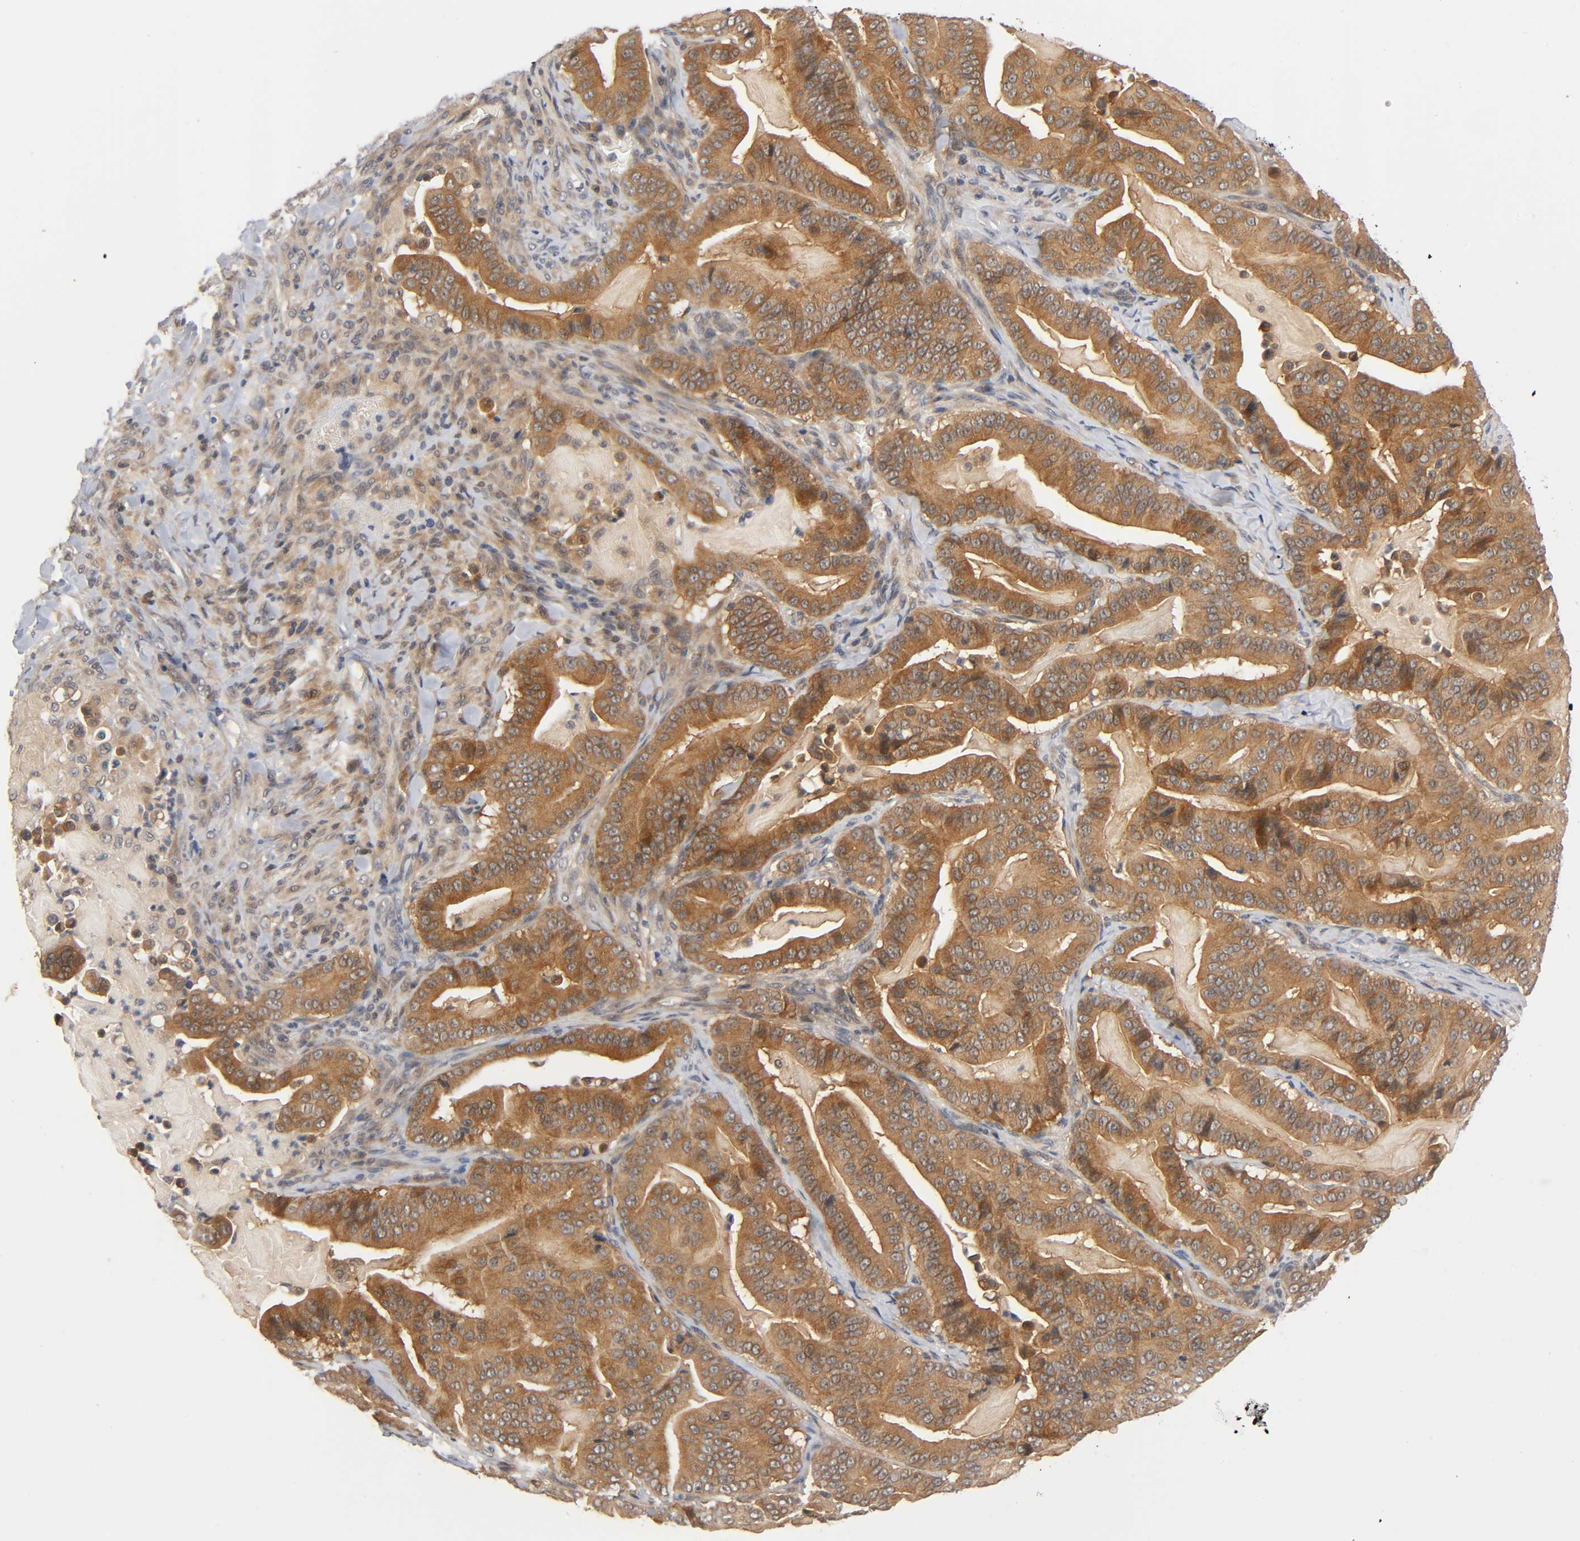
{"staining": {"intensity": "strong", "quantity": ">75%", "location": "cytoplasmic/membranous"}, "tissue": "pancreatic cancer", "cell_type": "Tumor cells", "image_type": "cancer", "snomed": [{"axis": "morphology", "description": "Adenocarcinoma, NOS"}, {"axis": "topography", "description": "Pancreas"}], "caption": "There is high levels of strong cytoplasmic/membranous staining in tumor cells of pancreatic cancer, as demonstrated by immunohistochemical staining (brown color).", "gene": "PRKAB1", "patient": {"sex": "male", "age": 63}}